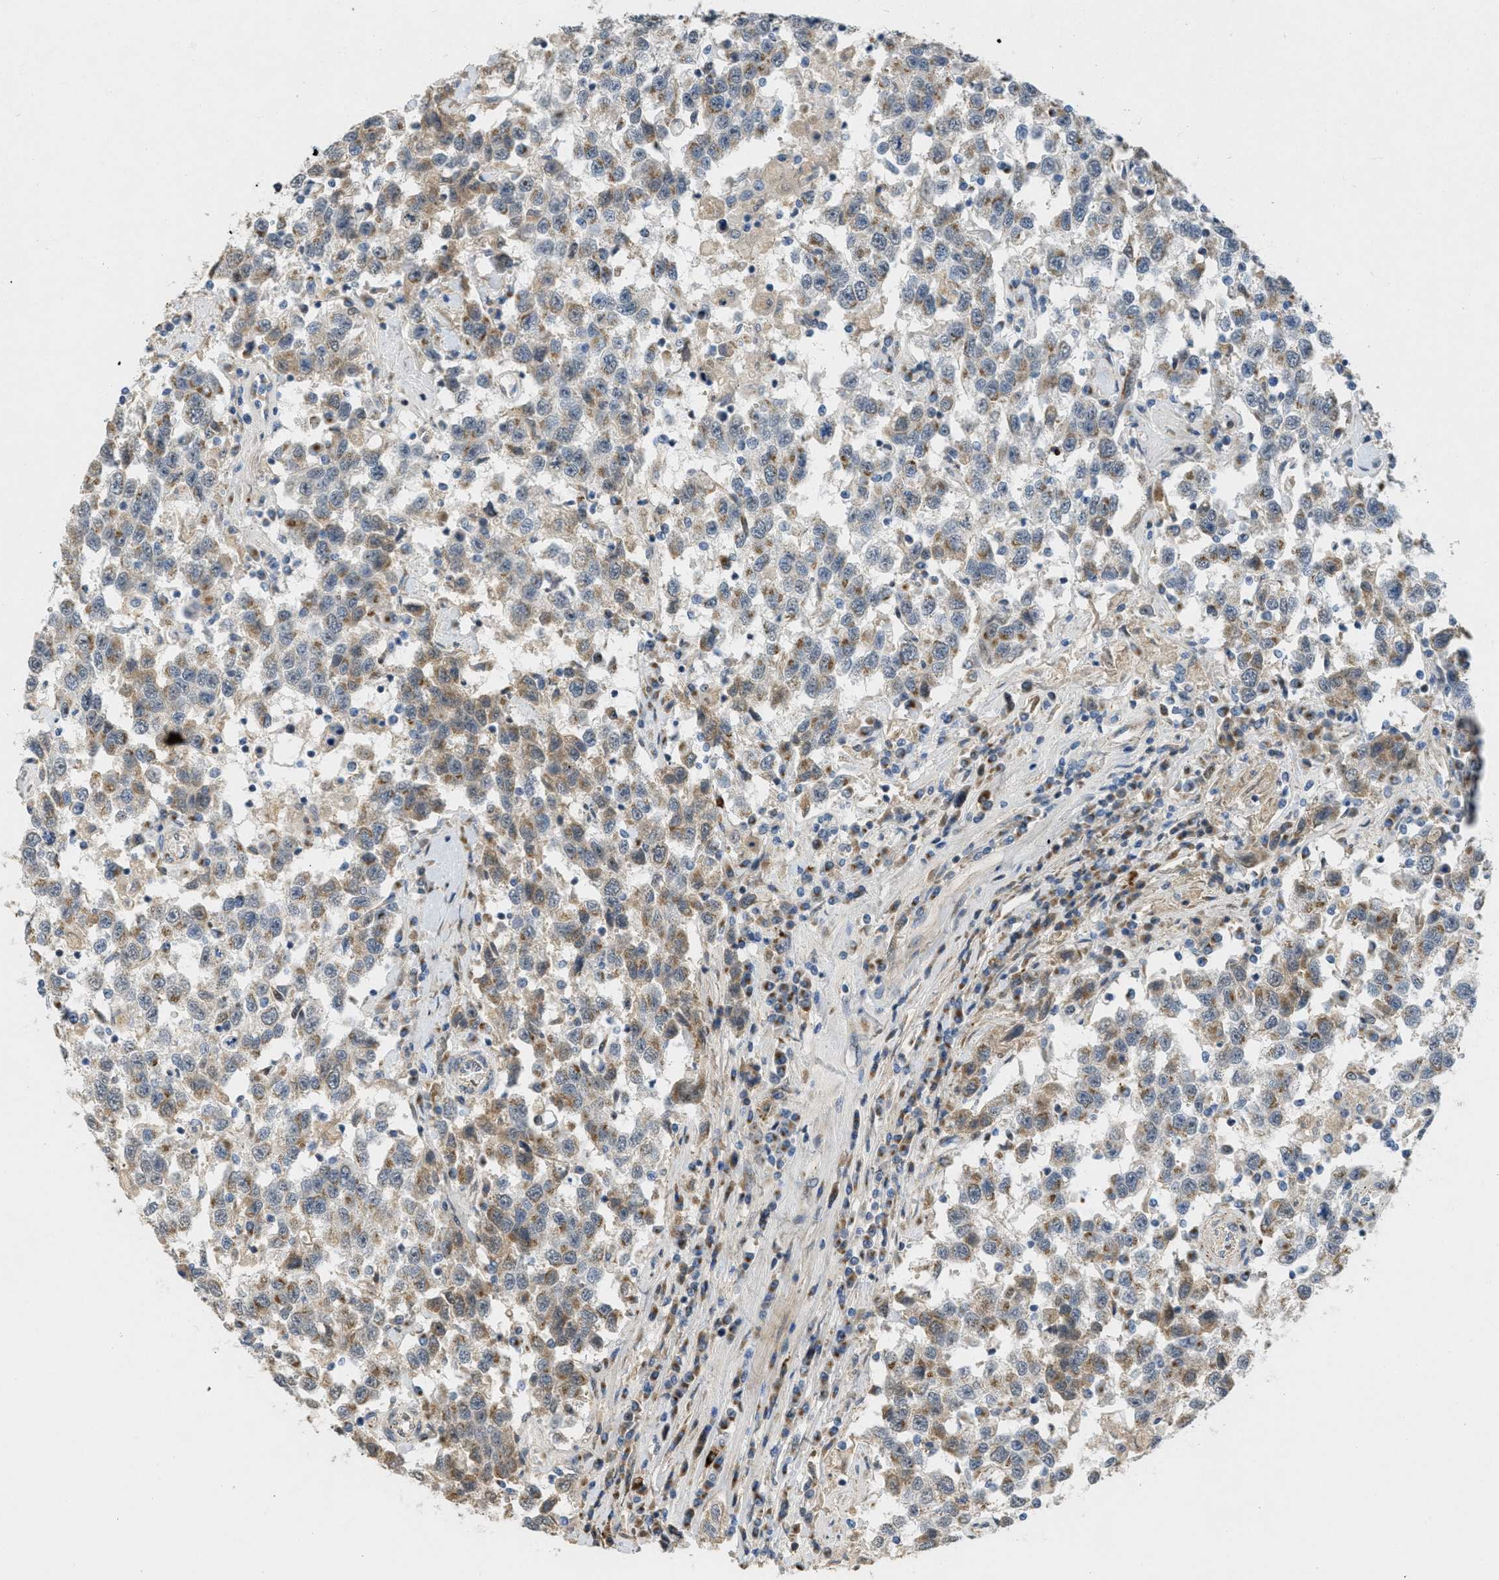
{"staining": {"intensity": "moderate", "quantity": ">75%", "location": "cytoplasmic/membranous"}, "tissue": "testis cancer", "cell_type": "Tumor cells", "image_type": "cancer", "snomed": [{"axis": "morphology", "description": "Seminoma, NOS"}, {"axis": "topography", "description": "Testis"}], "caption": "A brown stain highlights moderate cytoplasmic/membranous expression of a protein in human testis cancer tumor cells.", "gene": "ZFPL1", "patient": {"sex": "male", "age": 41}}